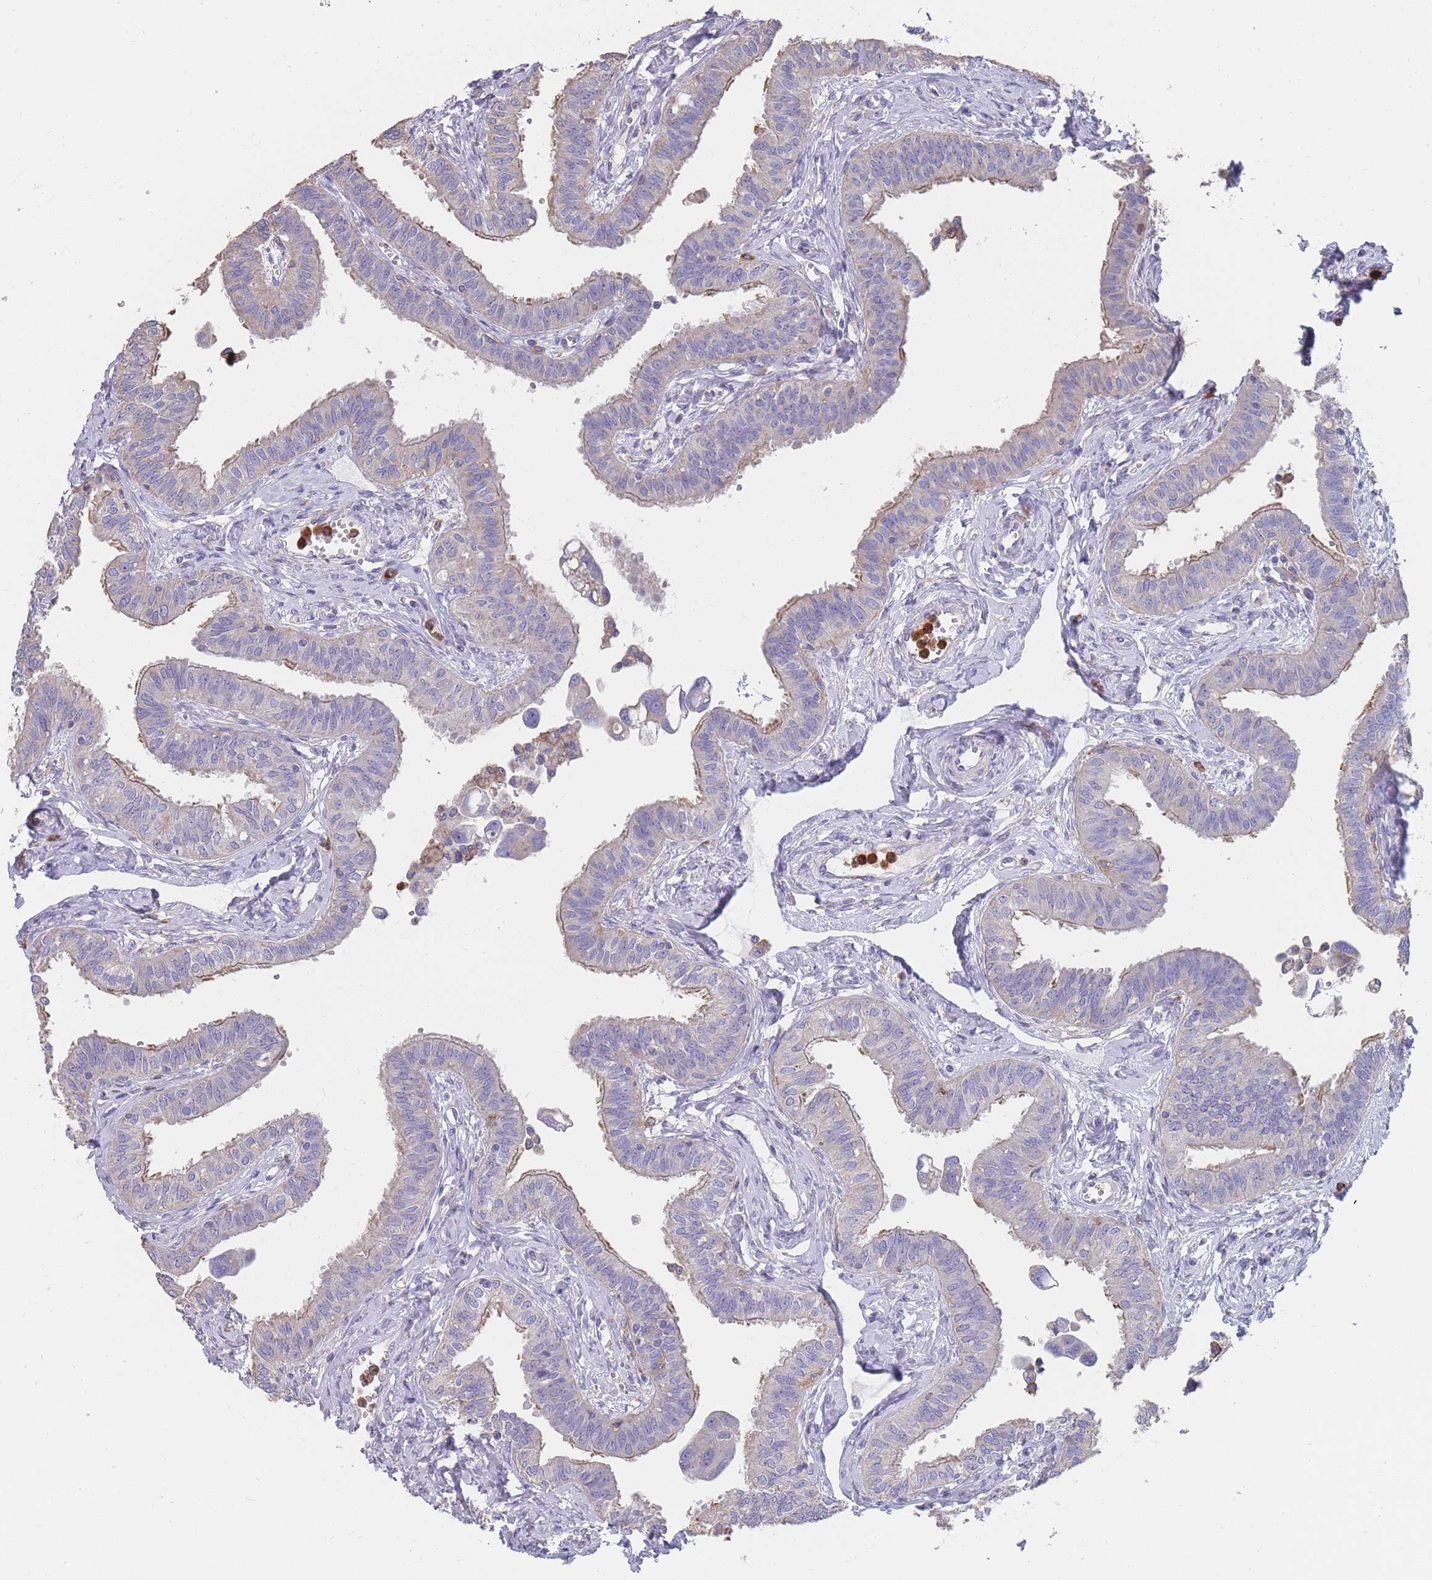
{"staining": {"intensity": "weak", "quantity": "25%-75%", "location": "cytoplasmic/membranous"}, "tissue": "fallopian tube", "cell_type": "Glandular cells", "image_type": "normal", "snomed": [{"axis": "morphology", "description": "Normal tissue, NOS"}, {"axis": "morphology", "description": "Carcinoma, NOS"}, {"axis": "topography", "description": "Fallopian tube"}, {"axis": "topography", "description": "Ovary"}], "caption": "Unremarkable fallopian tube exhibits weak cytoplasmic/membranous expression in approximately 25%-75% of glandular cells, visualized by immunohistochemistry. Nuclei are stained in blue.", "gene": "CLEC12A", "patient": {"sex": "female", "age": 59}}